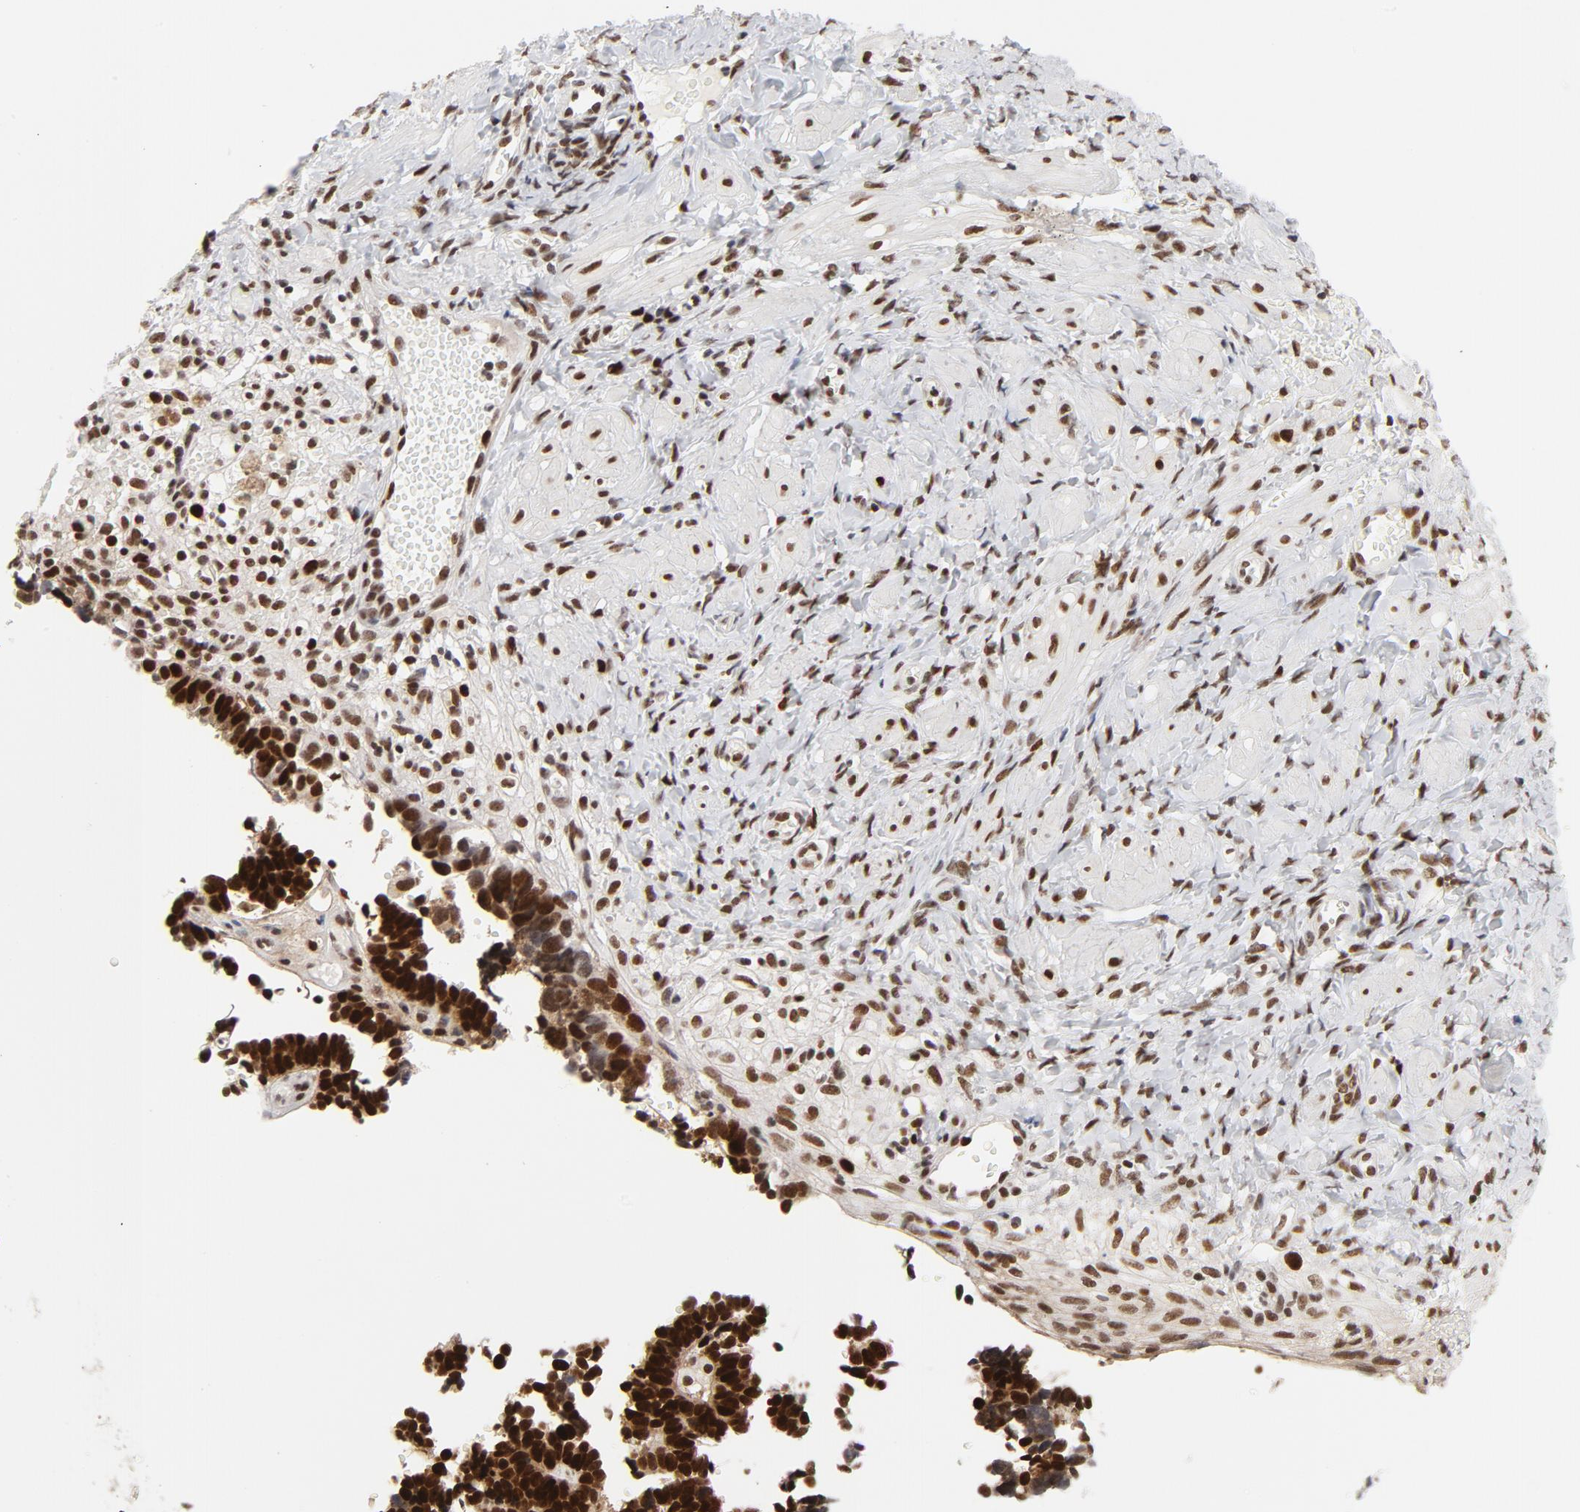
{"staining": {"intensity": "strong", "quantity": ">75%", "location": "nuclear"}, "tissue": "ovarian cancer", "cell_type": "Tumor cells", "image_type": "cancer", "snomed": [{"axis": "morphology", "description": "Cystadenocarcinoma, serous, NOS"}, {"axis": "topography", "description": "Ovary"}], "caption": "Immunohistochemistry of human serous cystadenocarcinoma (ovarian) demonstrates high levels of strong nuclear staining in about >75% of tumor cells. The protein is stained brown, and the nuclei are stained in blue (DAB IHC with brightfield microscopy, high magnification).", "gene": "RFC4", "patient": {"sex": "female", "age": 77}}